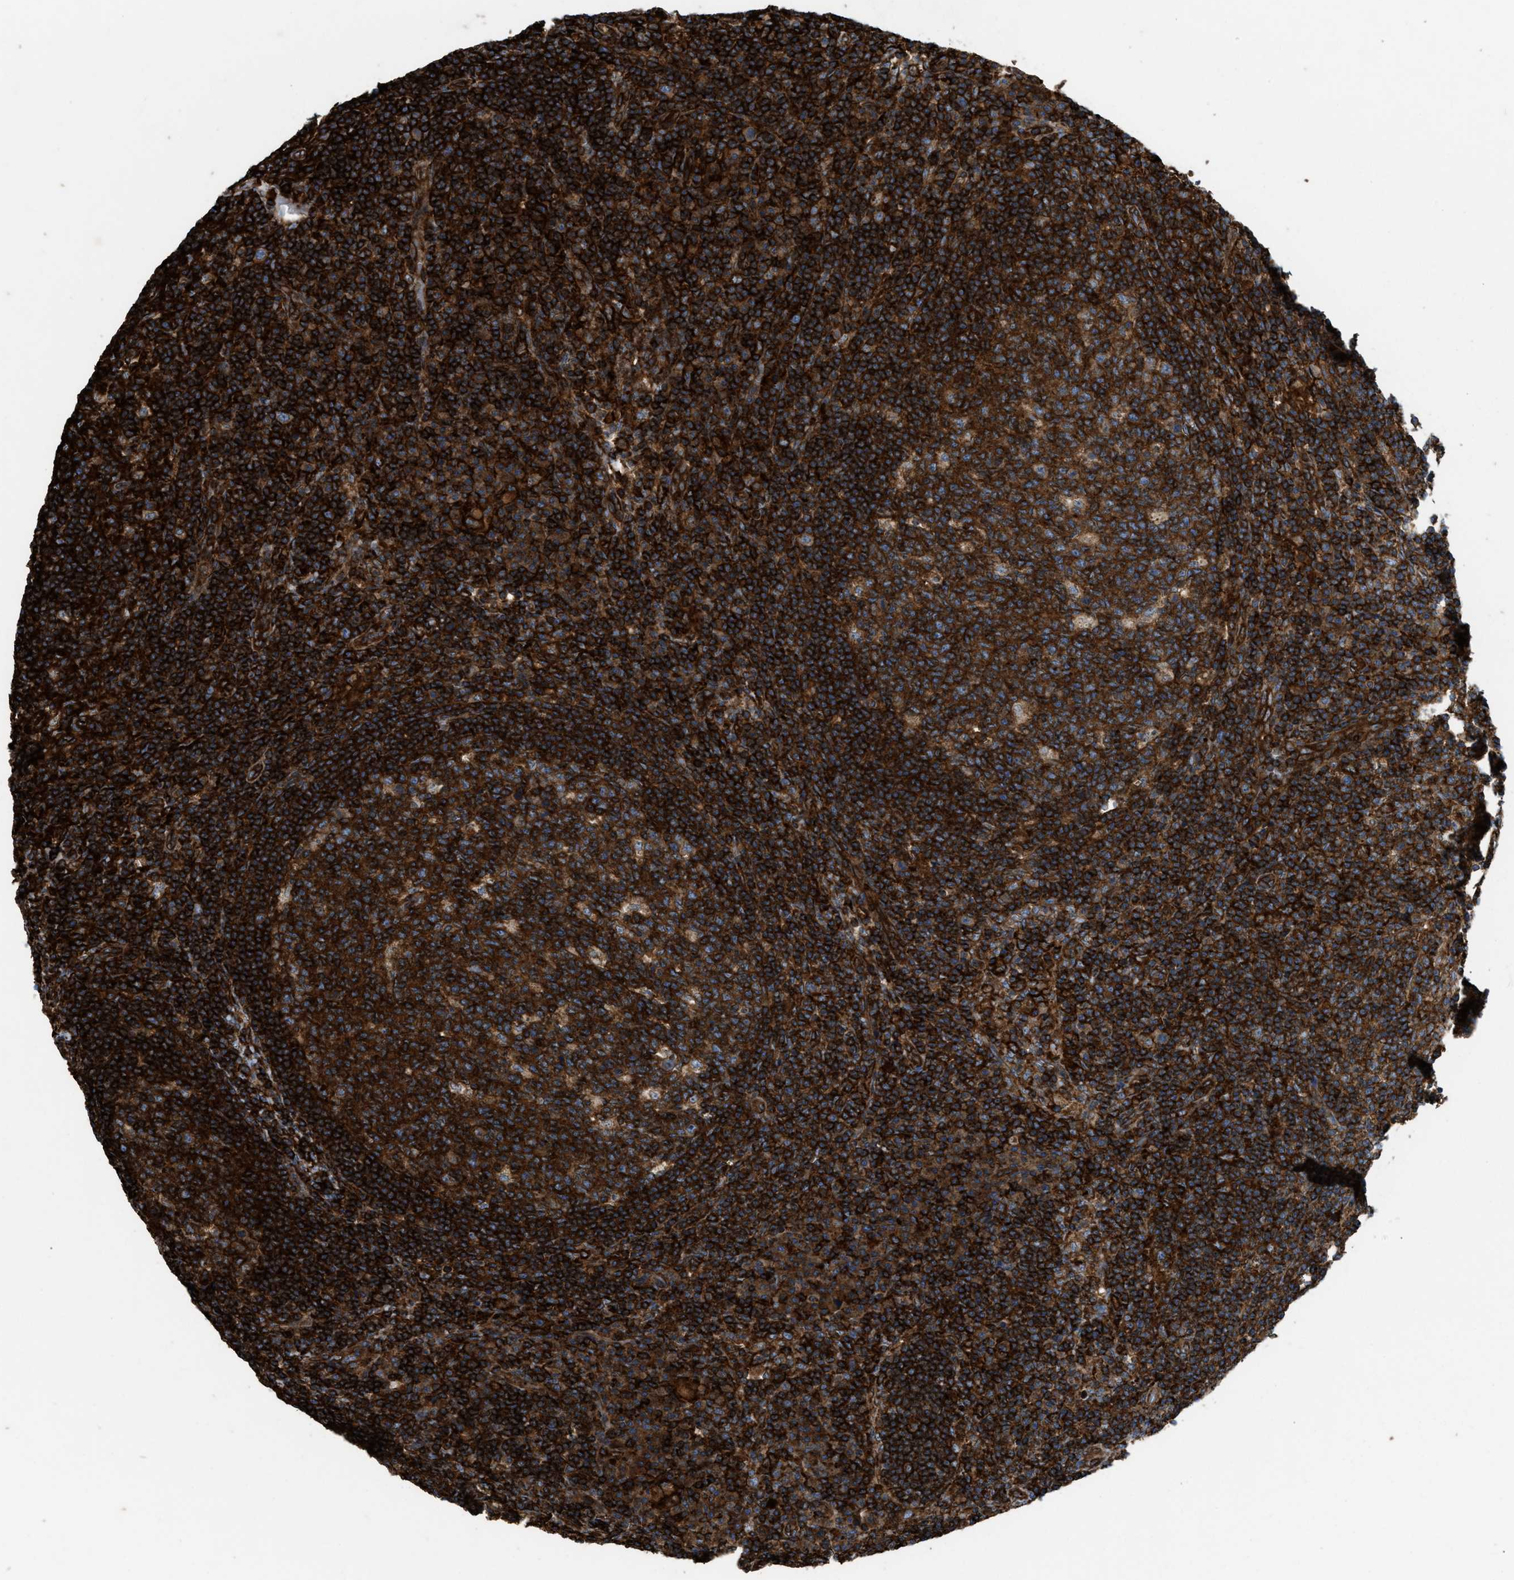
{"staining": {"intensity": "strong", "quantity": ">75%", "location": "cytoplasmic/membranous"}, "tissue": "lymph node", "cell_type": "Germinal center cells", "image_type": "normal", "snomed": [{"axis": "morphology", "description": "Normal tissue, NOS"}, {"axis": "morphology", "description": "Inflammation, NOS"}, {"axis": "topography", "description": "Lymph node"}], "caption": "Benign lymph node exhibits strong cytoplasmic/membranous expression in about >75% of germinal center cells, visualized by immunohistochemistry. (DAB (3,3'-diaminobenzidine) IHC with brightfield microscopy, high magnification).", "gene": "EGLN1", "patient": {"sex": "male", "age": 55}}